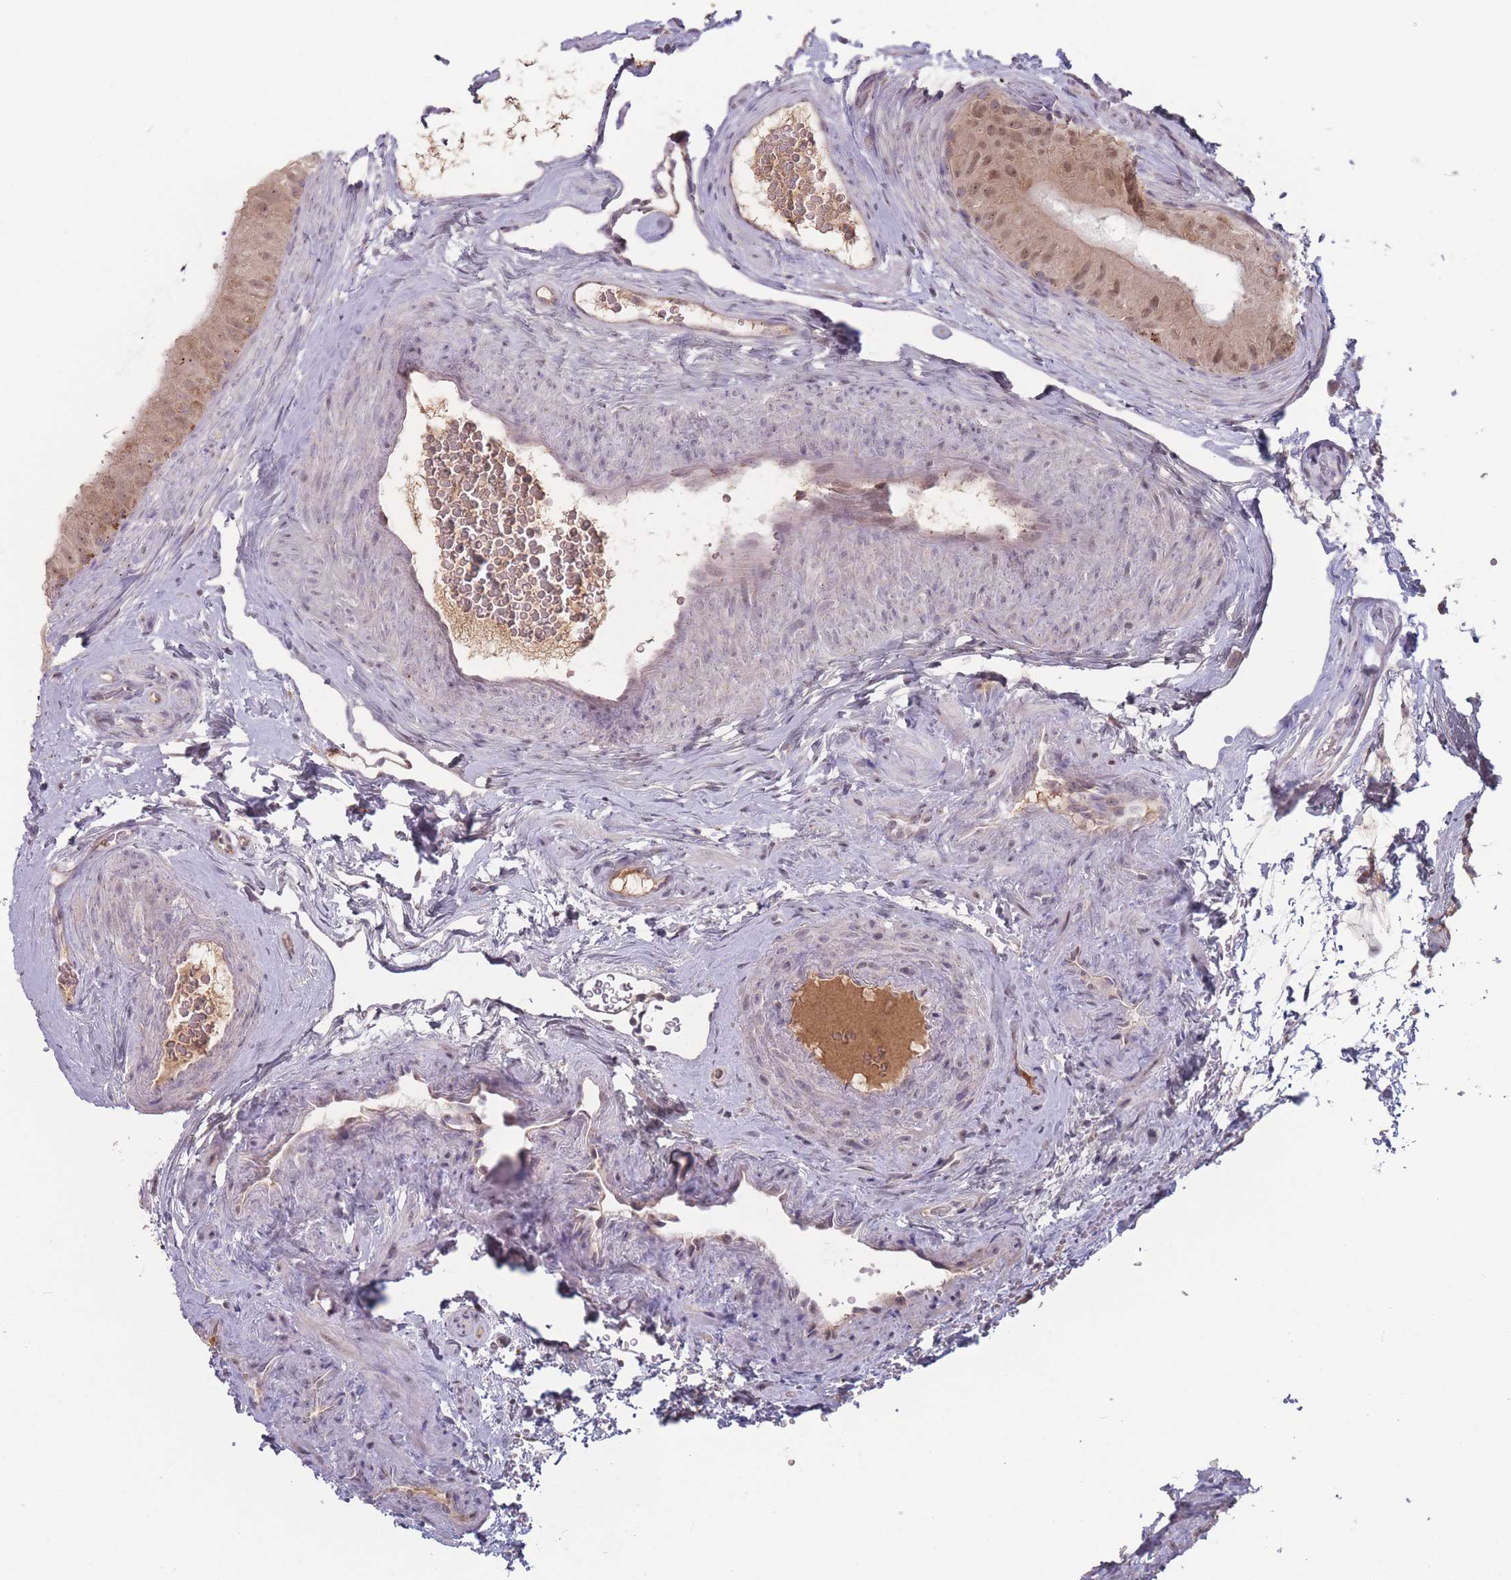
{"staining": {"intensity": "weak", "quantity": ">75%", "location": "cytoplasmic/membranous,nuclear"}, "tissue": "epididymis", "cell_type": "Glandular cells", "image_type": "normal", "snomed": [{"axis": "morphology", "description": "Normal tissue, NOS"}, {"axis": "topography", "description": "Epididymis"}], "caption": "Protein expression analysis of normal epididymis exhibits weak cytoplasmic/membranous,nuclear expression in about >75% of glandular cells. The staining was performed using DAB (3,3'-diaminobenzidine), with brown indicating positive protein expression. Nuclei are stained blue with hematoxylin.", "gene": "TMEM232", "patient": {"sex": "male", "age": 50}}